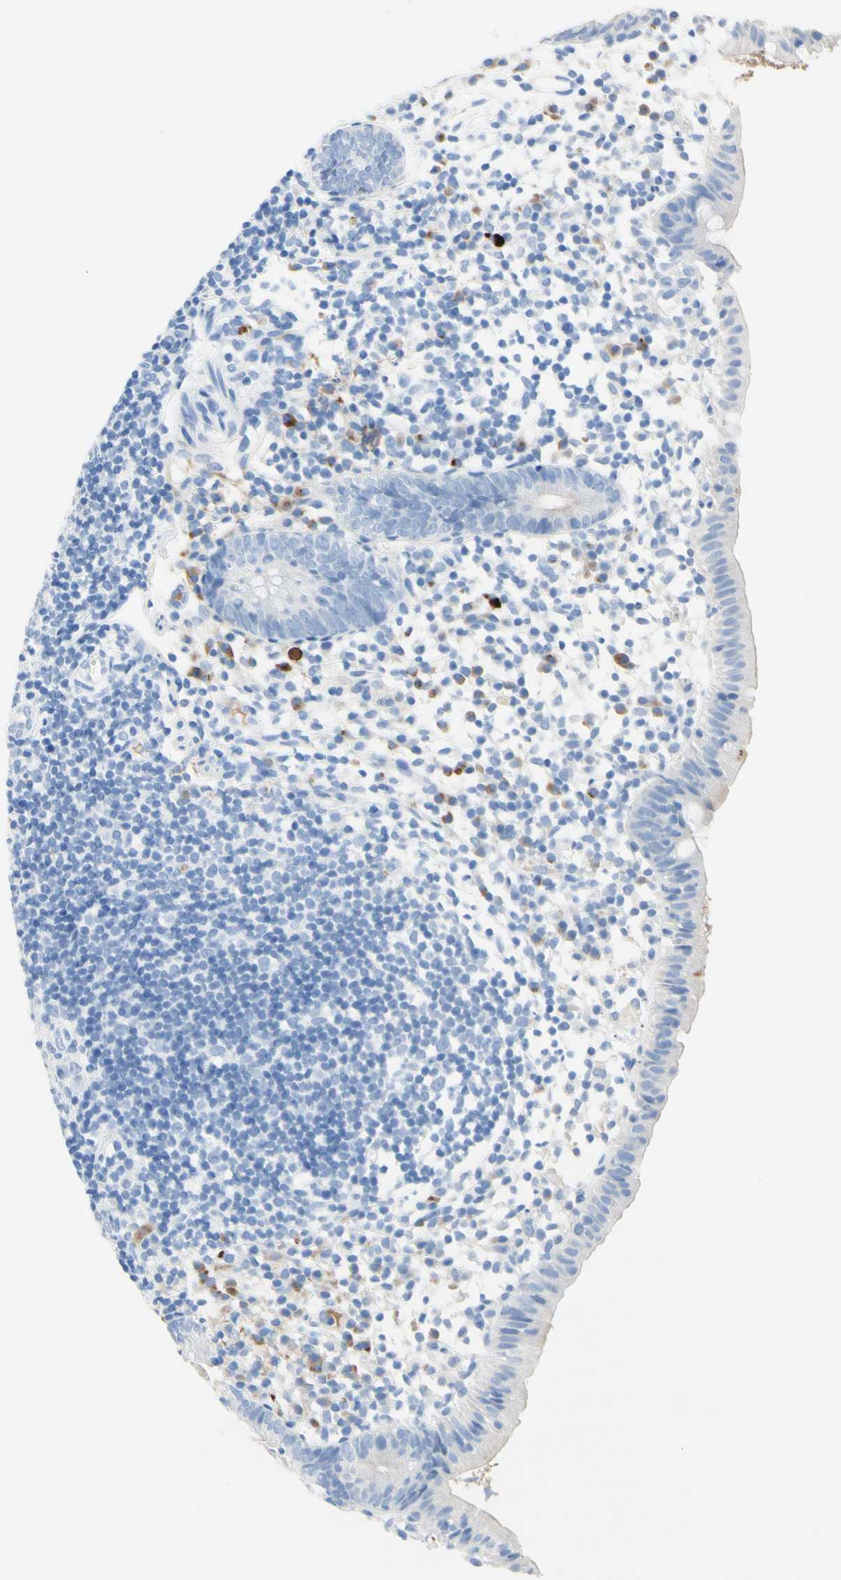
{"staining": {"intensity": "weak", "quantity": "<25%", "location": "cytoplasmic/membranous"}, "tissue": "appendix", "cell_type": "Glandular cells", "image_type": "normal", "snomed": [{"axis": "morphology", "description": "Normal tissue, NOS"}, {"axis": "topography", "description": "Appendix"}], "caption": "This photomicrograph is of unremarkable appendix stained with immunohistochemistry to label a protein in brown with the nuclei are counter-stained blue. There is no expression in glandular cells. (Stains: DAB (3,3'-diaminobenzidine) IHC with hematoxylin counter stain, Microscopy: brightfield microscopy at high magnification).", "gene": "IL6ST", "patient": {"sex": "female", "age": 20}}